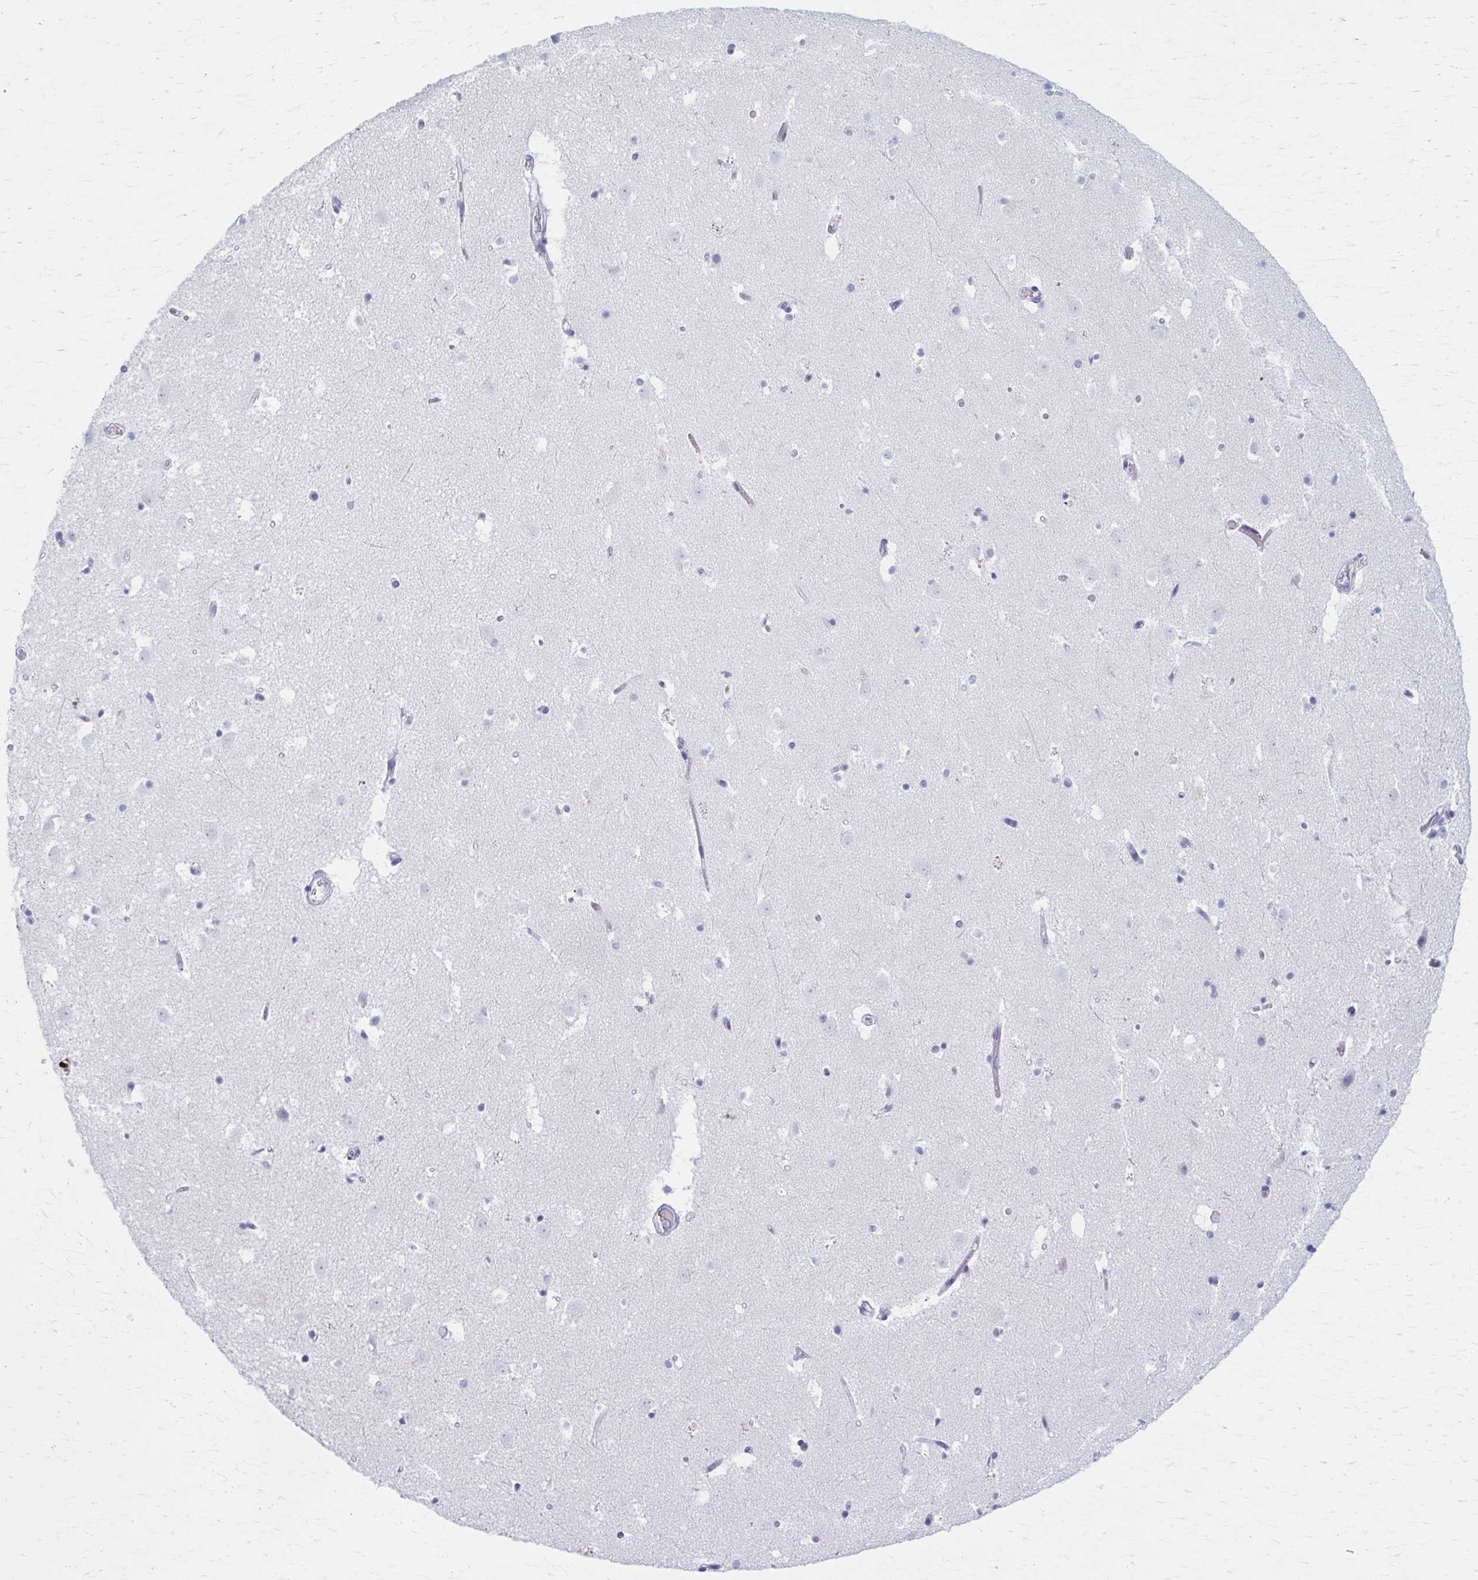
{"staining": {"intensity": "negative", "quantity": "none", "location": "none"}, "tissue": "caudate", "cell_type": "Glial cells", "image_type": "normal", "snomed": [{"axis": "morphology", "description": "Normal tissue, NOS"}, {"axis": "topography", "description": "Lateral ventricle wall"}], "caption": "The image displays no significant expression in glial cells of caudate. Brightfield microscopy of IHC stained with DAB (3,3'-diaminobenzidine) (brown) and hematoxylin (blue), captured at high magnification.", "gene": "KCNE2", "patient": {"sex": "male", "age": 37}}